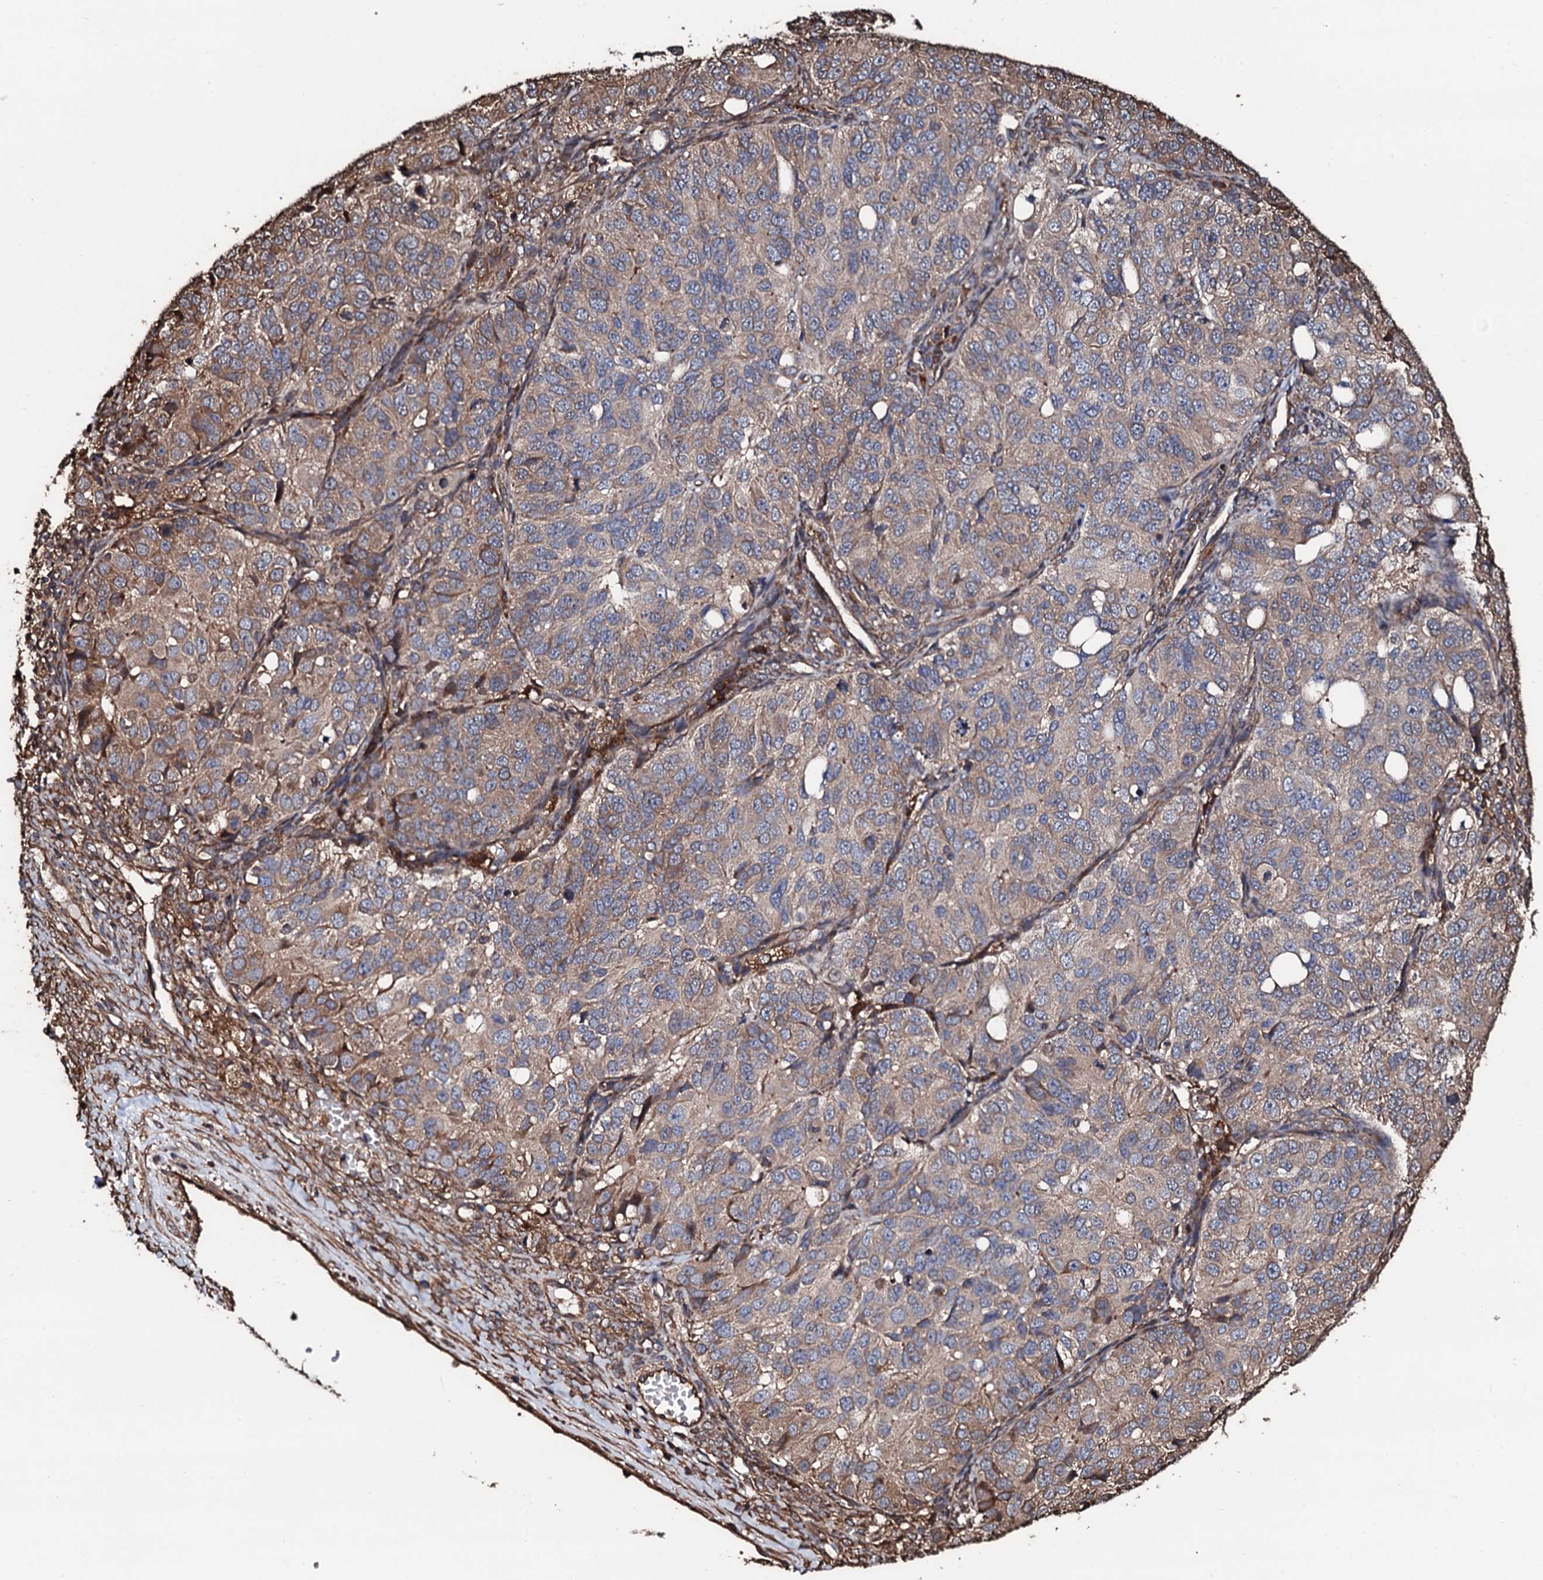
{"staining": {"intensity": "weak", "quantity": ">75%", "location": "cytoplasmic/membranous"}, "tissue": "ovarian cancer", "cell_type": "Tumor cells", "image_type": "cancer", "snomed": [{"axis": "morphology", "description": "Carcinoma, endometroid"}, {"axis": "topography", "description": "Ovary"}], "caption": "Immunohistochemistry (IHC) of human endometroid carcinoma (ovarian) displays low levels of weak cytoplasmic/membranous staining in about >75% of tumor cells. (DAB (3,3'-diaminobenzidine) IHC, brown staining for protein, blue staining for nuclei).", "gene": "CKAP5", "patient": {"sex": "female", "age": 51}}